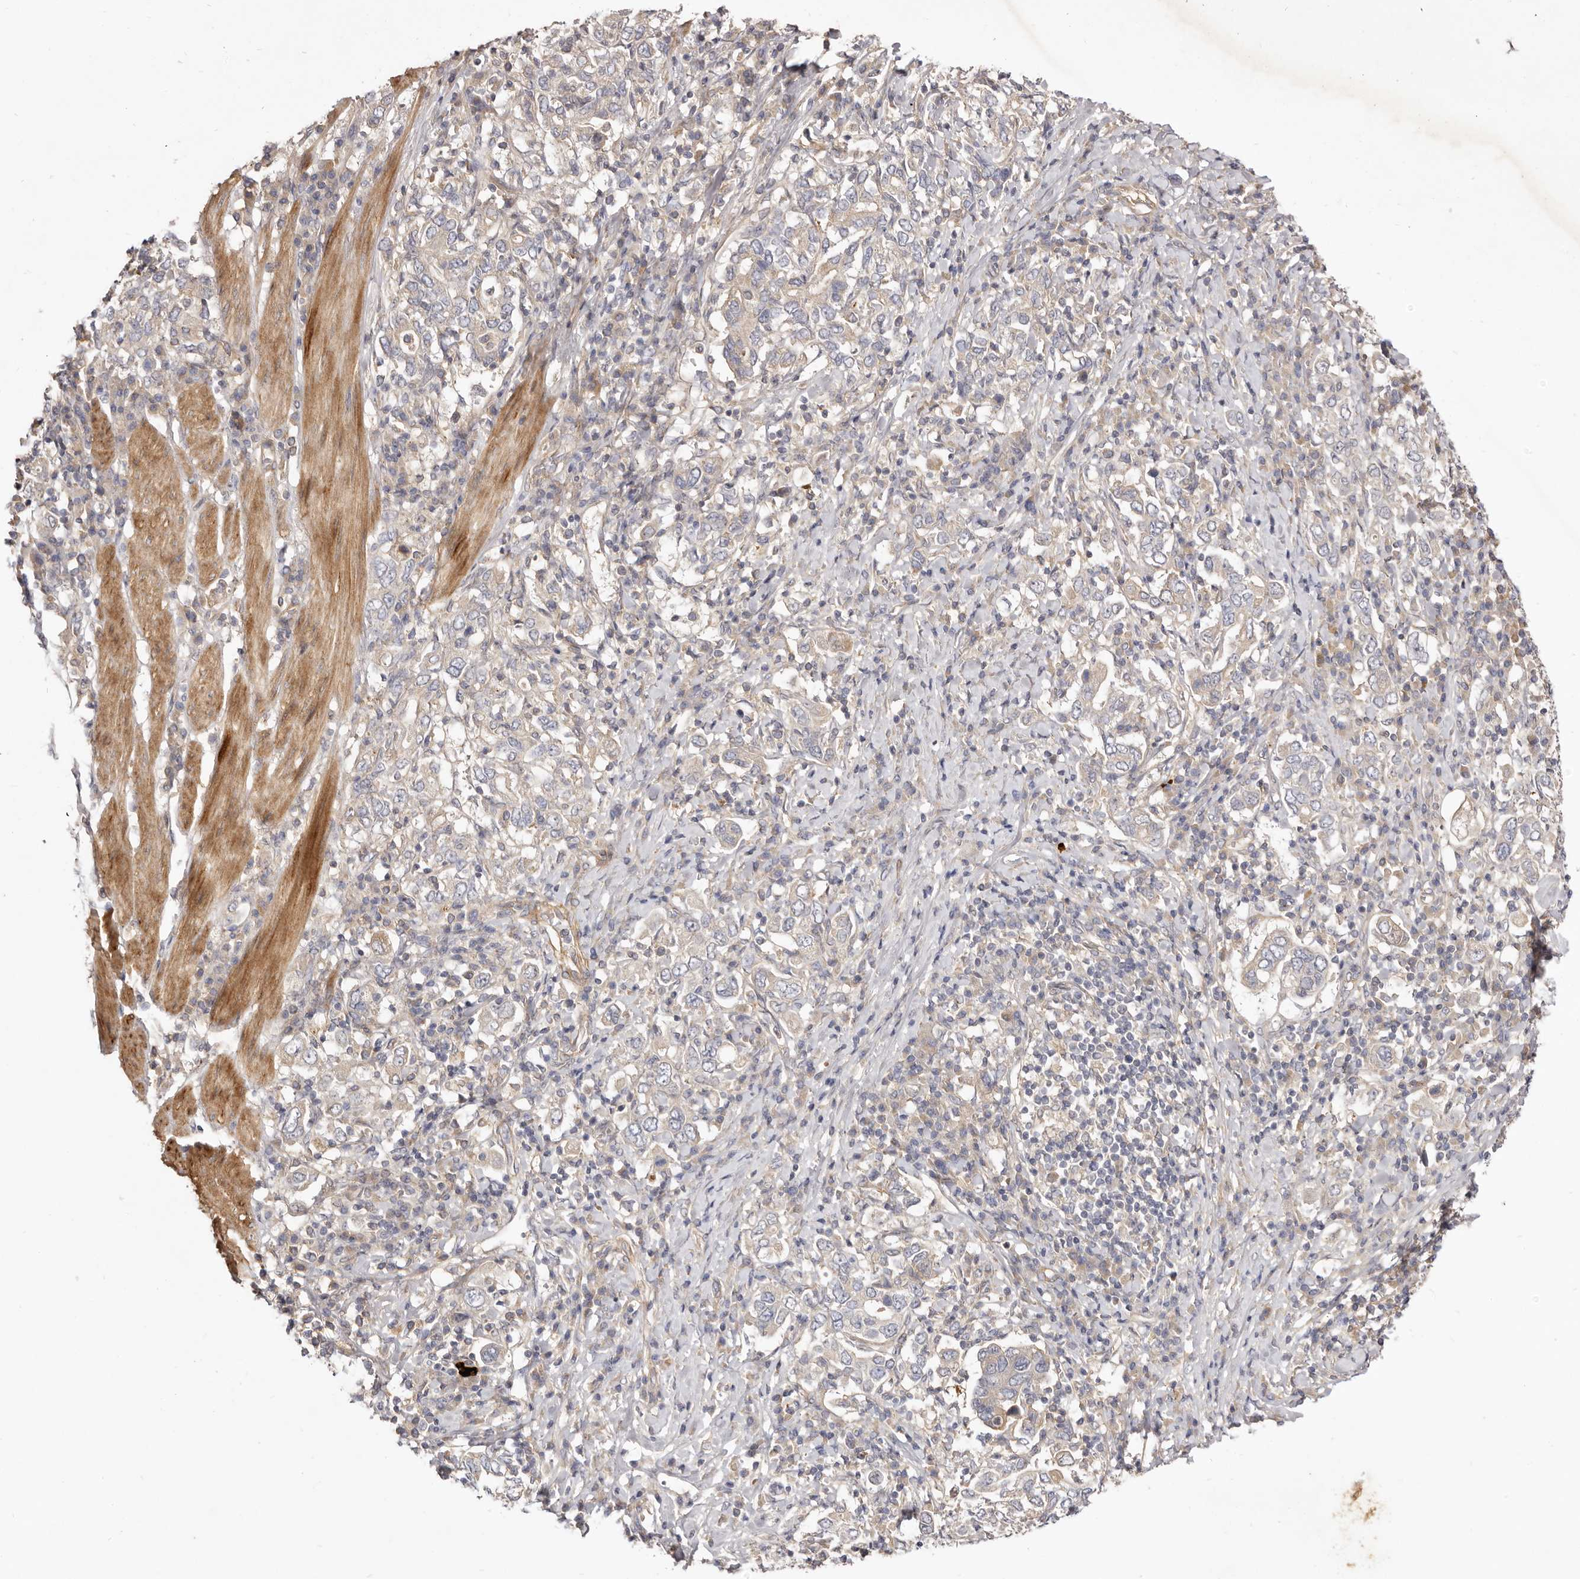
{"staining": {"intensity": "negative", "quantity": "none", "location": "none"}, "tissue": "stomach cancer", "cell_type": "Tumor cells", "image_type": "cancer", "snomed": [{"axis": "morphology", "description": "Adenocarcinoma, NOS"}, {"axis": "topography", "description": "Stomach, upper"}], "caption": "Protein analysis of stomach adenocarcinoma displays no significant expression in tumor cells. Brightfield microscopy of immunohistochemistry (IHC) stained with DAB (3,3'-diaminobenzidine) (brown) and hematoxylin (blue), captured at high magnification.", "gene": "ADAMTS9", "patient": {"sex": "male", "age": 62}}